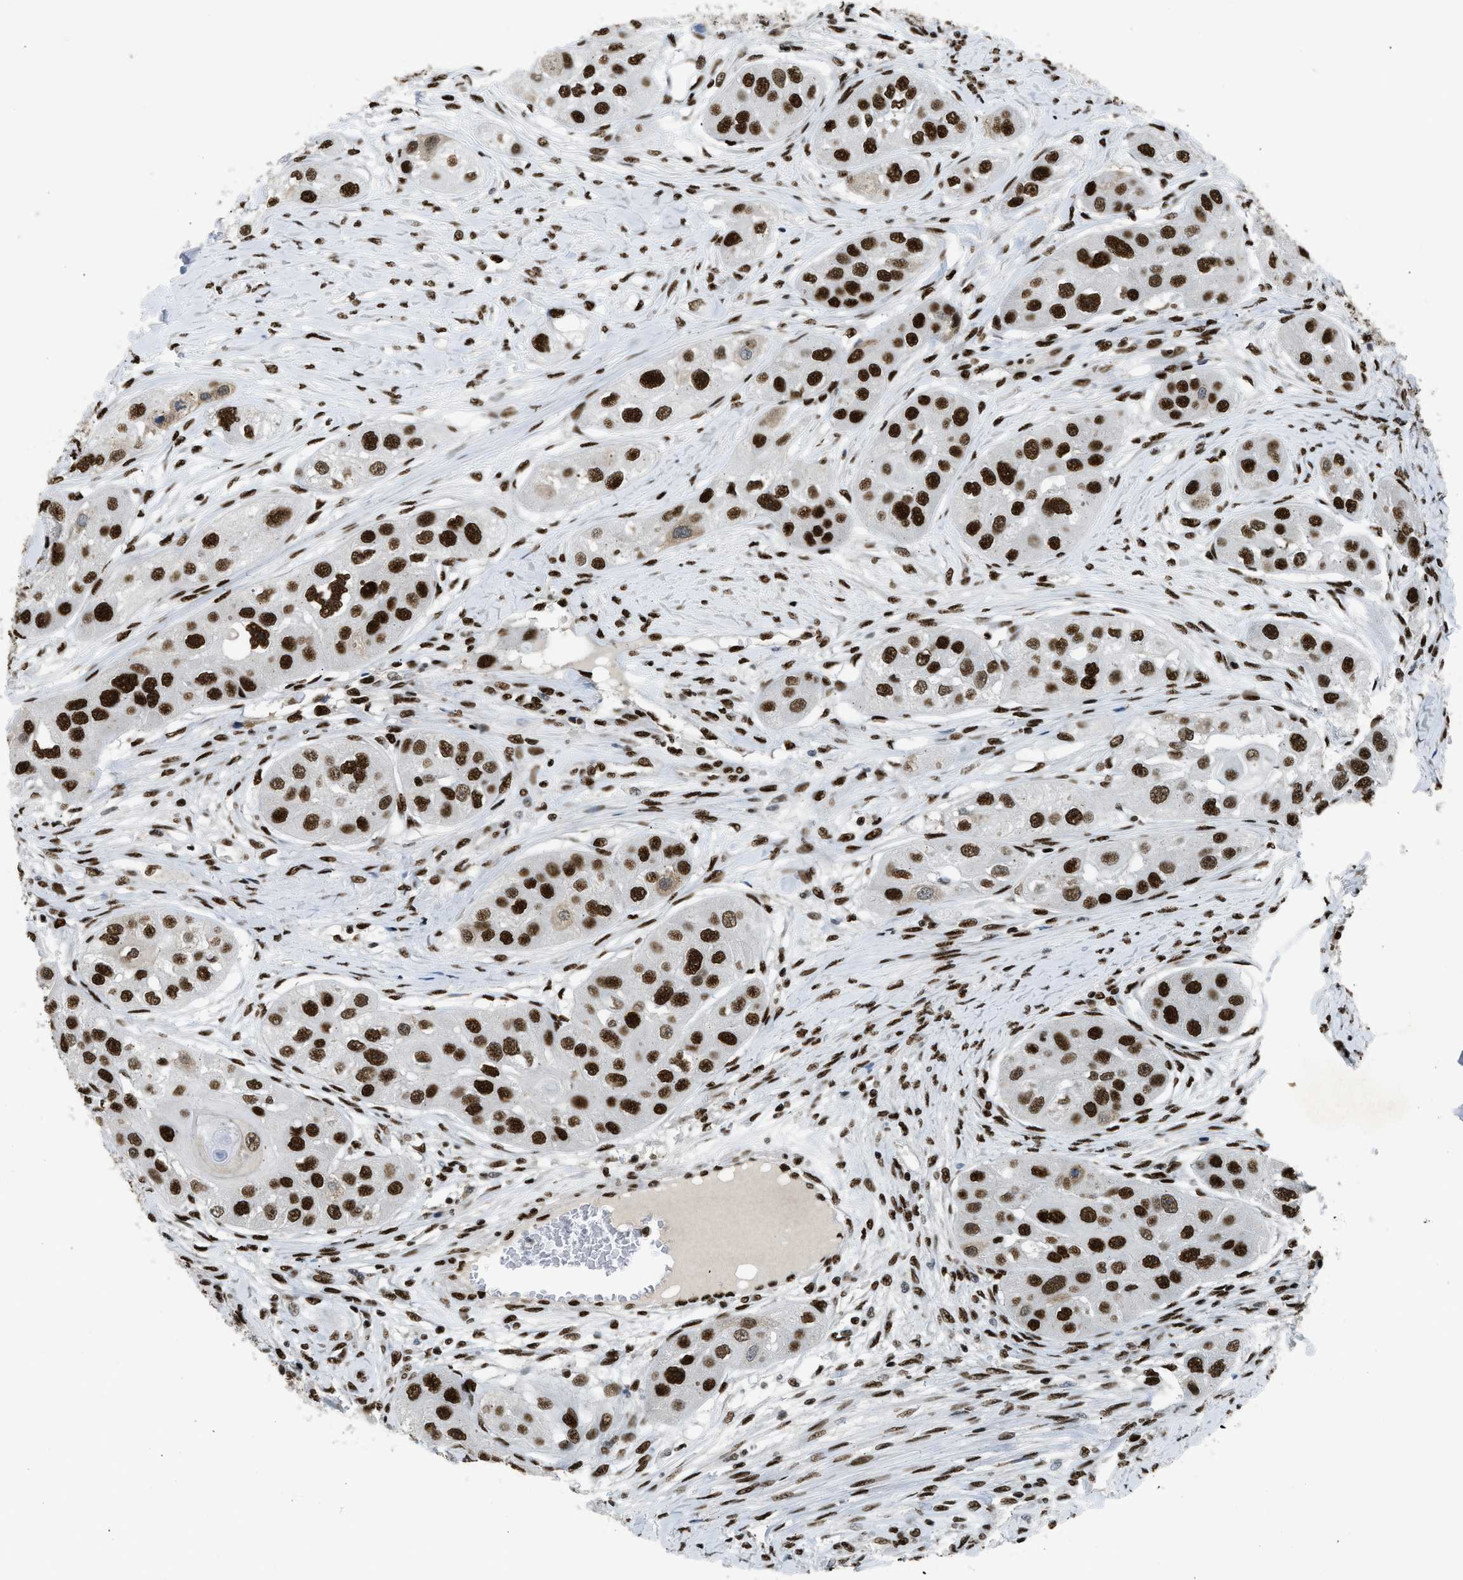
{"staining": {"intensity": "strong", "quantity": ">75%", "location": "nuclear"}, "tissue": "head and neck cancer", "cell_type": "Tumor cells", "image_type": "cancer", "snomed": [{"axis": "morphology", "description": "Normal tissue, NOS"}, {"axis": "morphology", "description": "Squamous cell carcinoma, NOS"}, {"axis": "topography", "description": "Skeletal muscle"}, {"axis": "topography", "description": "Head-Neck"}], "caption": "A high-resolution image shows IHC staining of head and neck cancer, which shows strong nuclear expression in about >75% of tumor cells.", "gene": "SCAF4", "patient": {"sex": "male", "age": 51}}